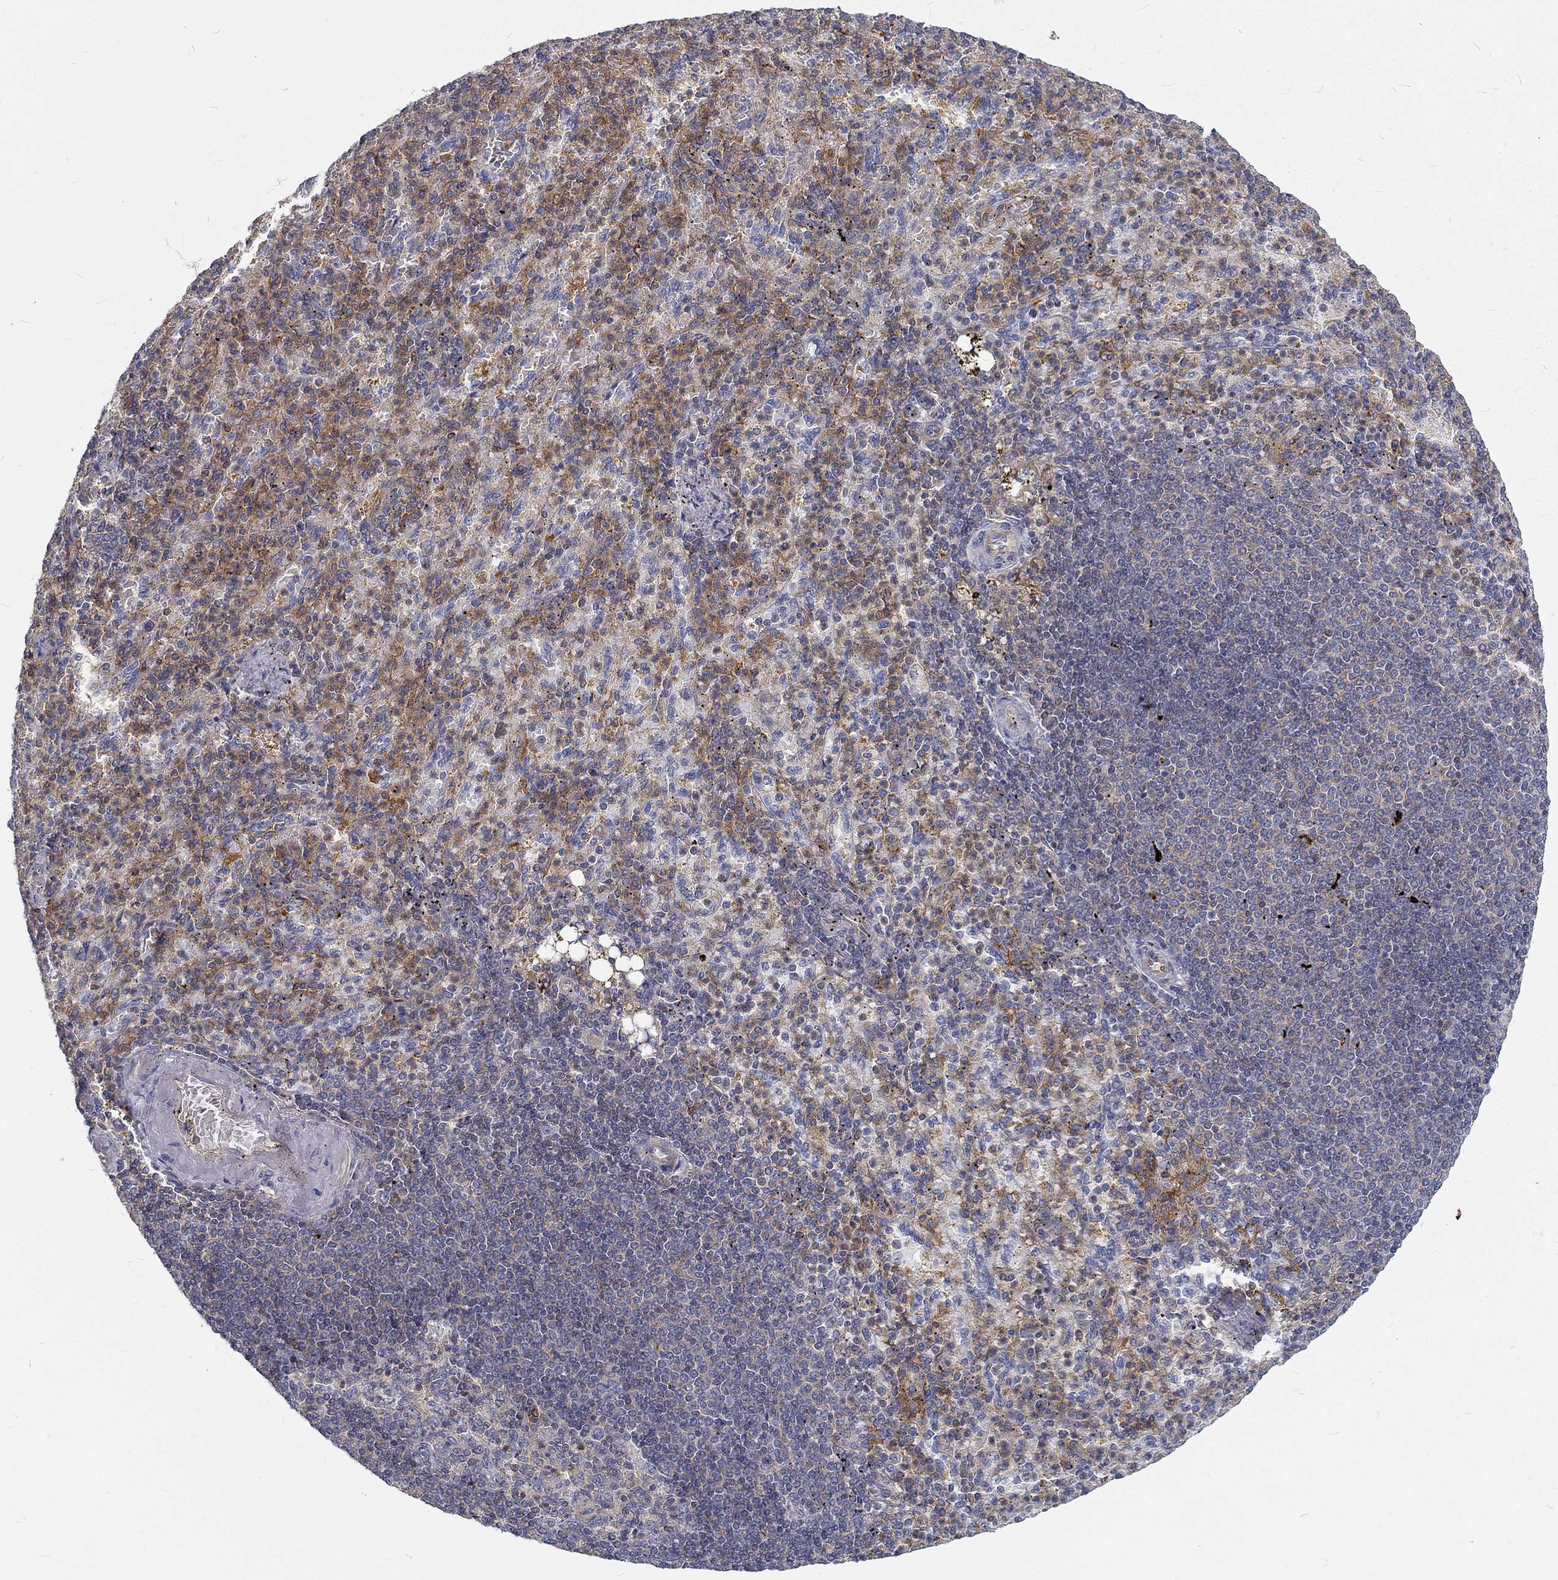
{"staining": {"intensity": "weak", "quantity": "25%-75%", "location": "cytoplasmic/membranous"}, "tissue": "spleen", "cell_type": "Cells in red pulp", "image_type": "normal", "snomed": [{"axis": "morphology", "description": "Normal tissue, NOS"}, {"axis": "topography", "description": "Spleen"}], "caption": "DAB (3,3'-diaminobenzidine) immunohistochemical staining of normal spleen shows weak cytoplasmic/membranous protein positivity in about 25%-75% of cells in red pulp.", "gene": "MTMR11", "patient": {"sex": "female", "age": 74}}